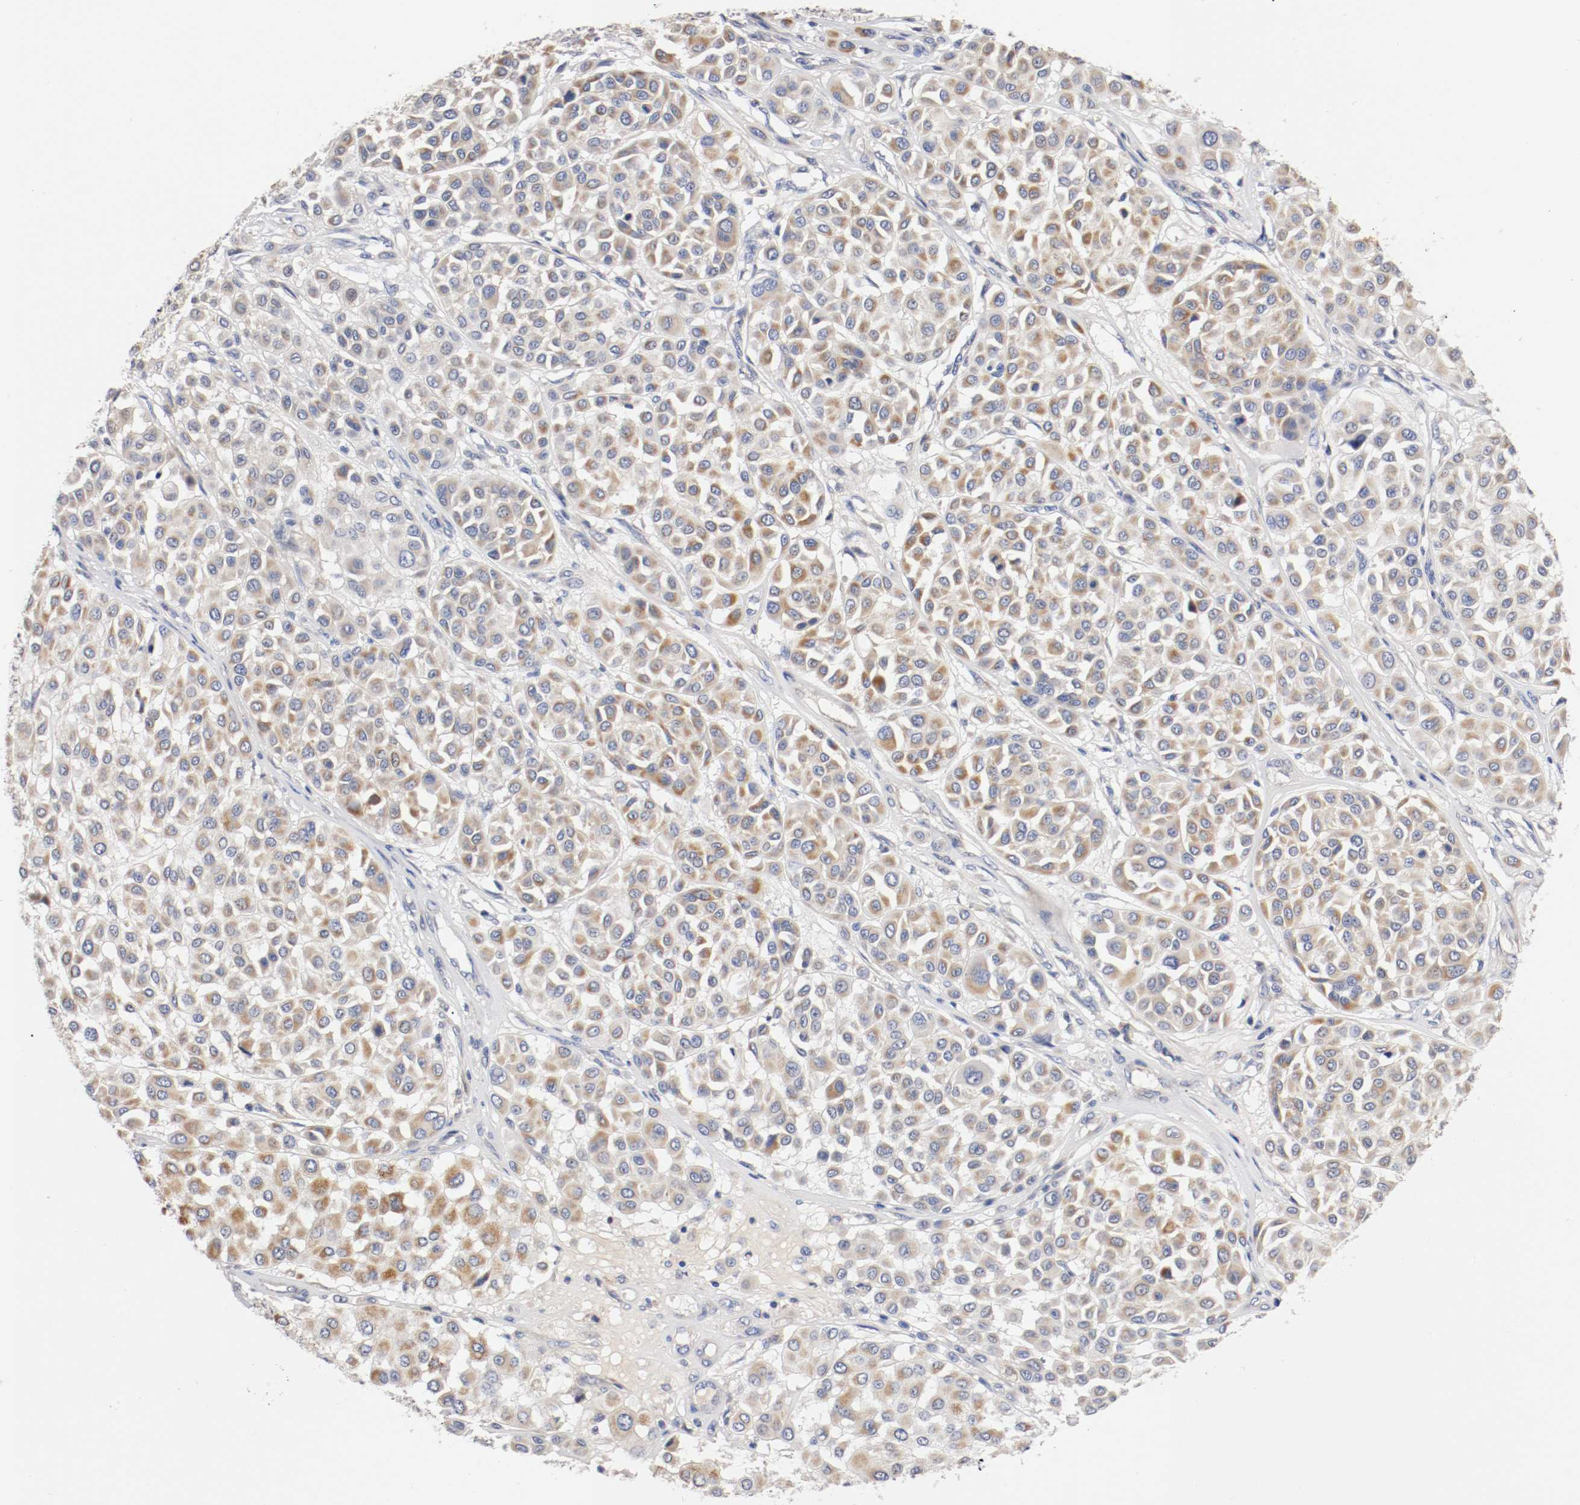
{"staining": {"intensity": "weak", "quantity": "25%-75%", "location": "cytoplasmic/membranous"}, "tissue": "melanoma", "cell_type": "Tumor cells", "image_type": "cancer", "snomed": [{"axis": "morphology", "description": "Malignant melanoma, Metastatic site"}, {"axis": "topography", "description": "Soft tissue"}], "caption": "A low amount of weak cytoplasmic/membranous positivity is present in about 25%-75% of tumor cells in melanoma tissue.", "gene": "PCSK6", "patient": {"sex": "male", "age": 41}}